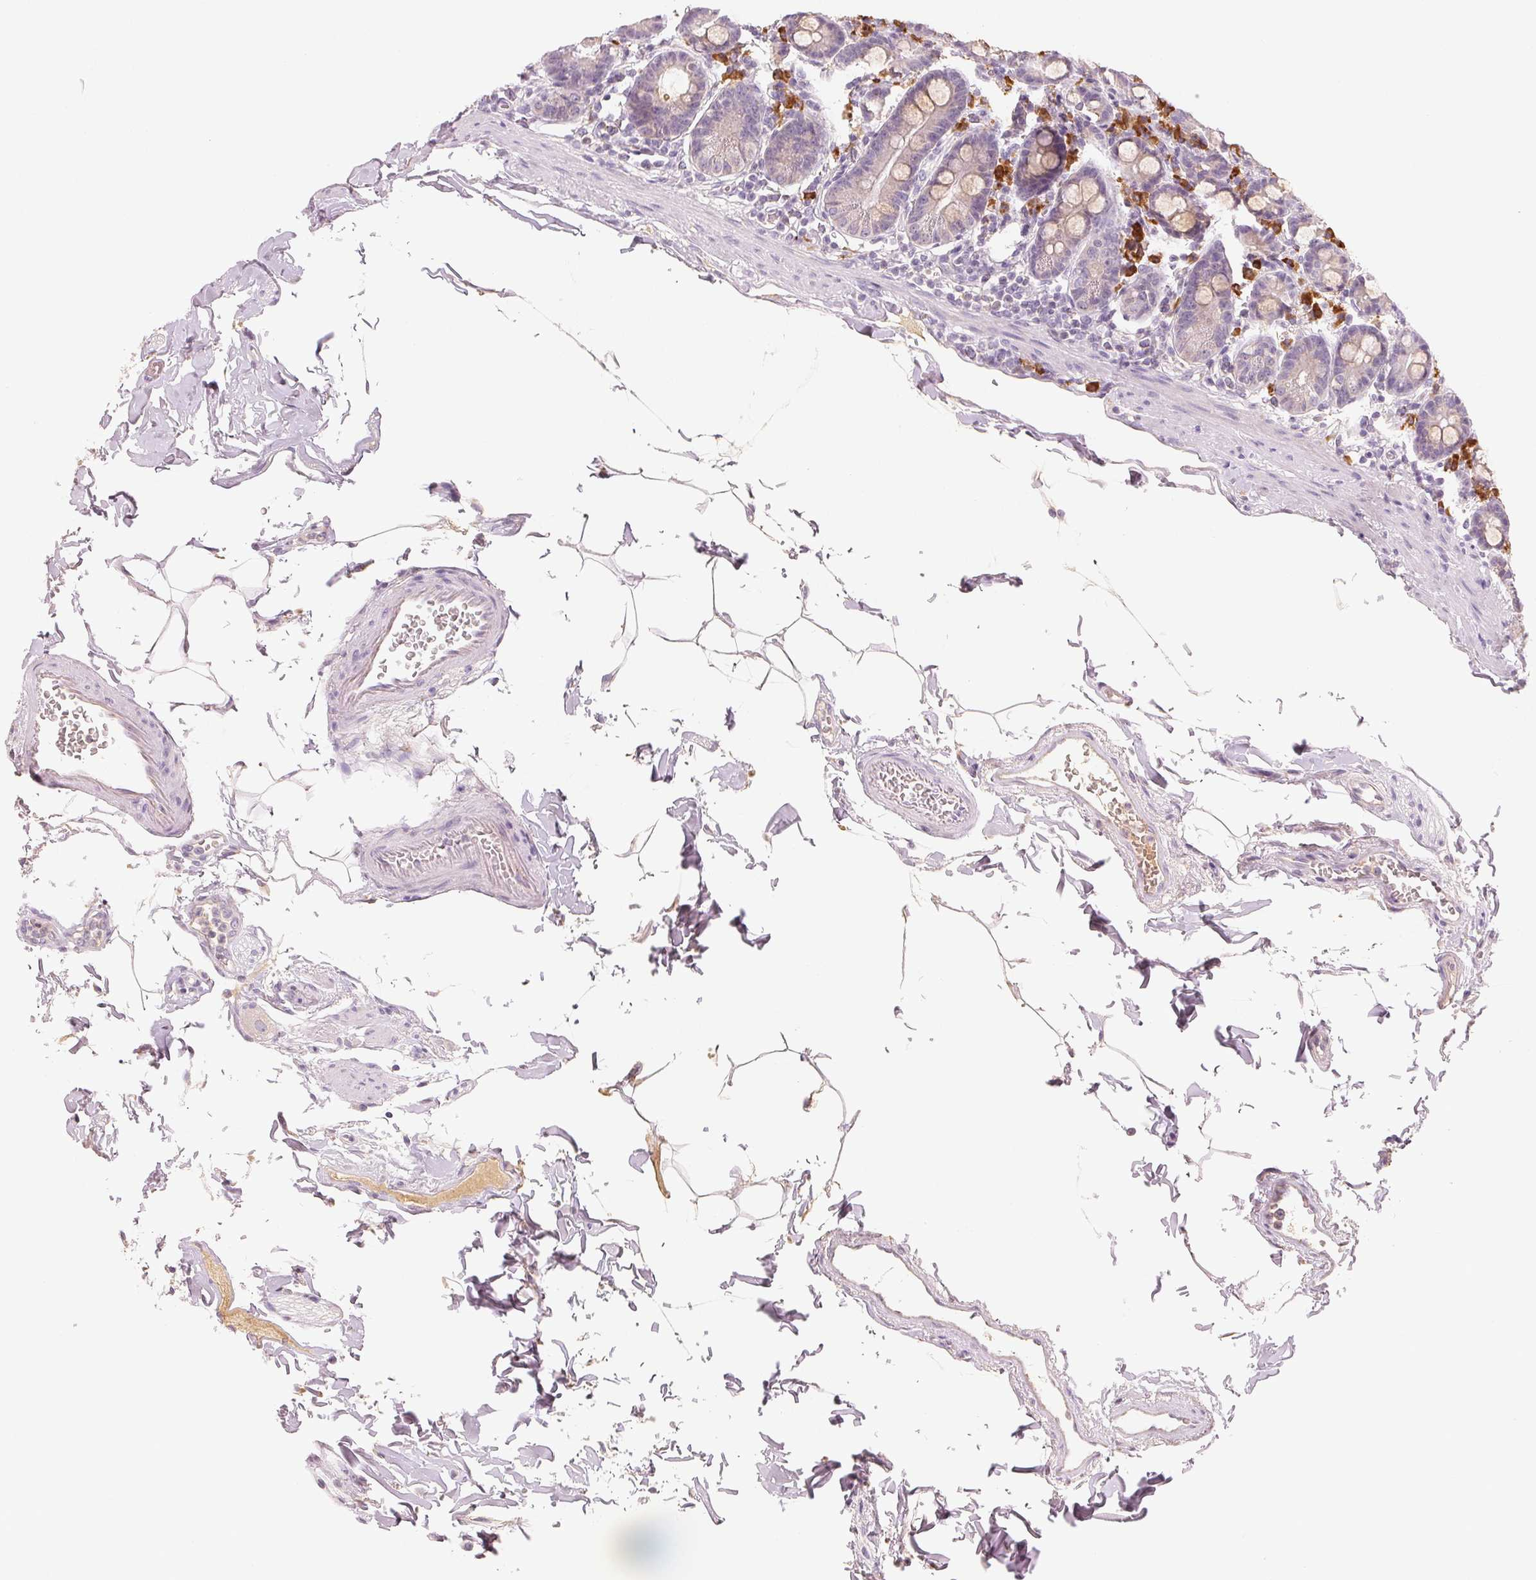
{"staining": {"intensity": "negative", "quantity": "none", "location": "none"}, "tissue": "duodenum", "cell_type": "Glandular cells", "image_type": "normal", "snomed": [{"axis": "morphology", "description": "Normal tissue, NOS"}, {"axis": "topography", "description": "Pancreas"}, {"axis": "topography", "description": "Duodenum"}], "caption": "Immunohistochemistry (IHC) of benign human duodenum shows no staining in glandular cells.", "gene": "RMDN2", "patient": {"sex": "male", "age": 59}}